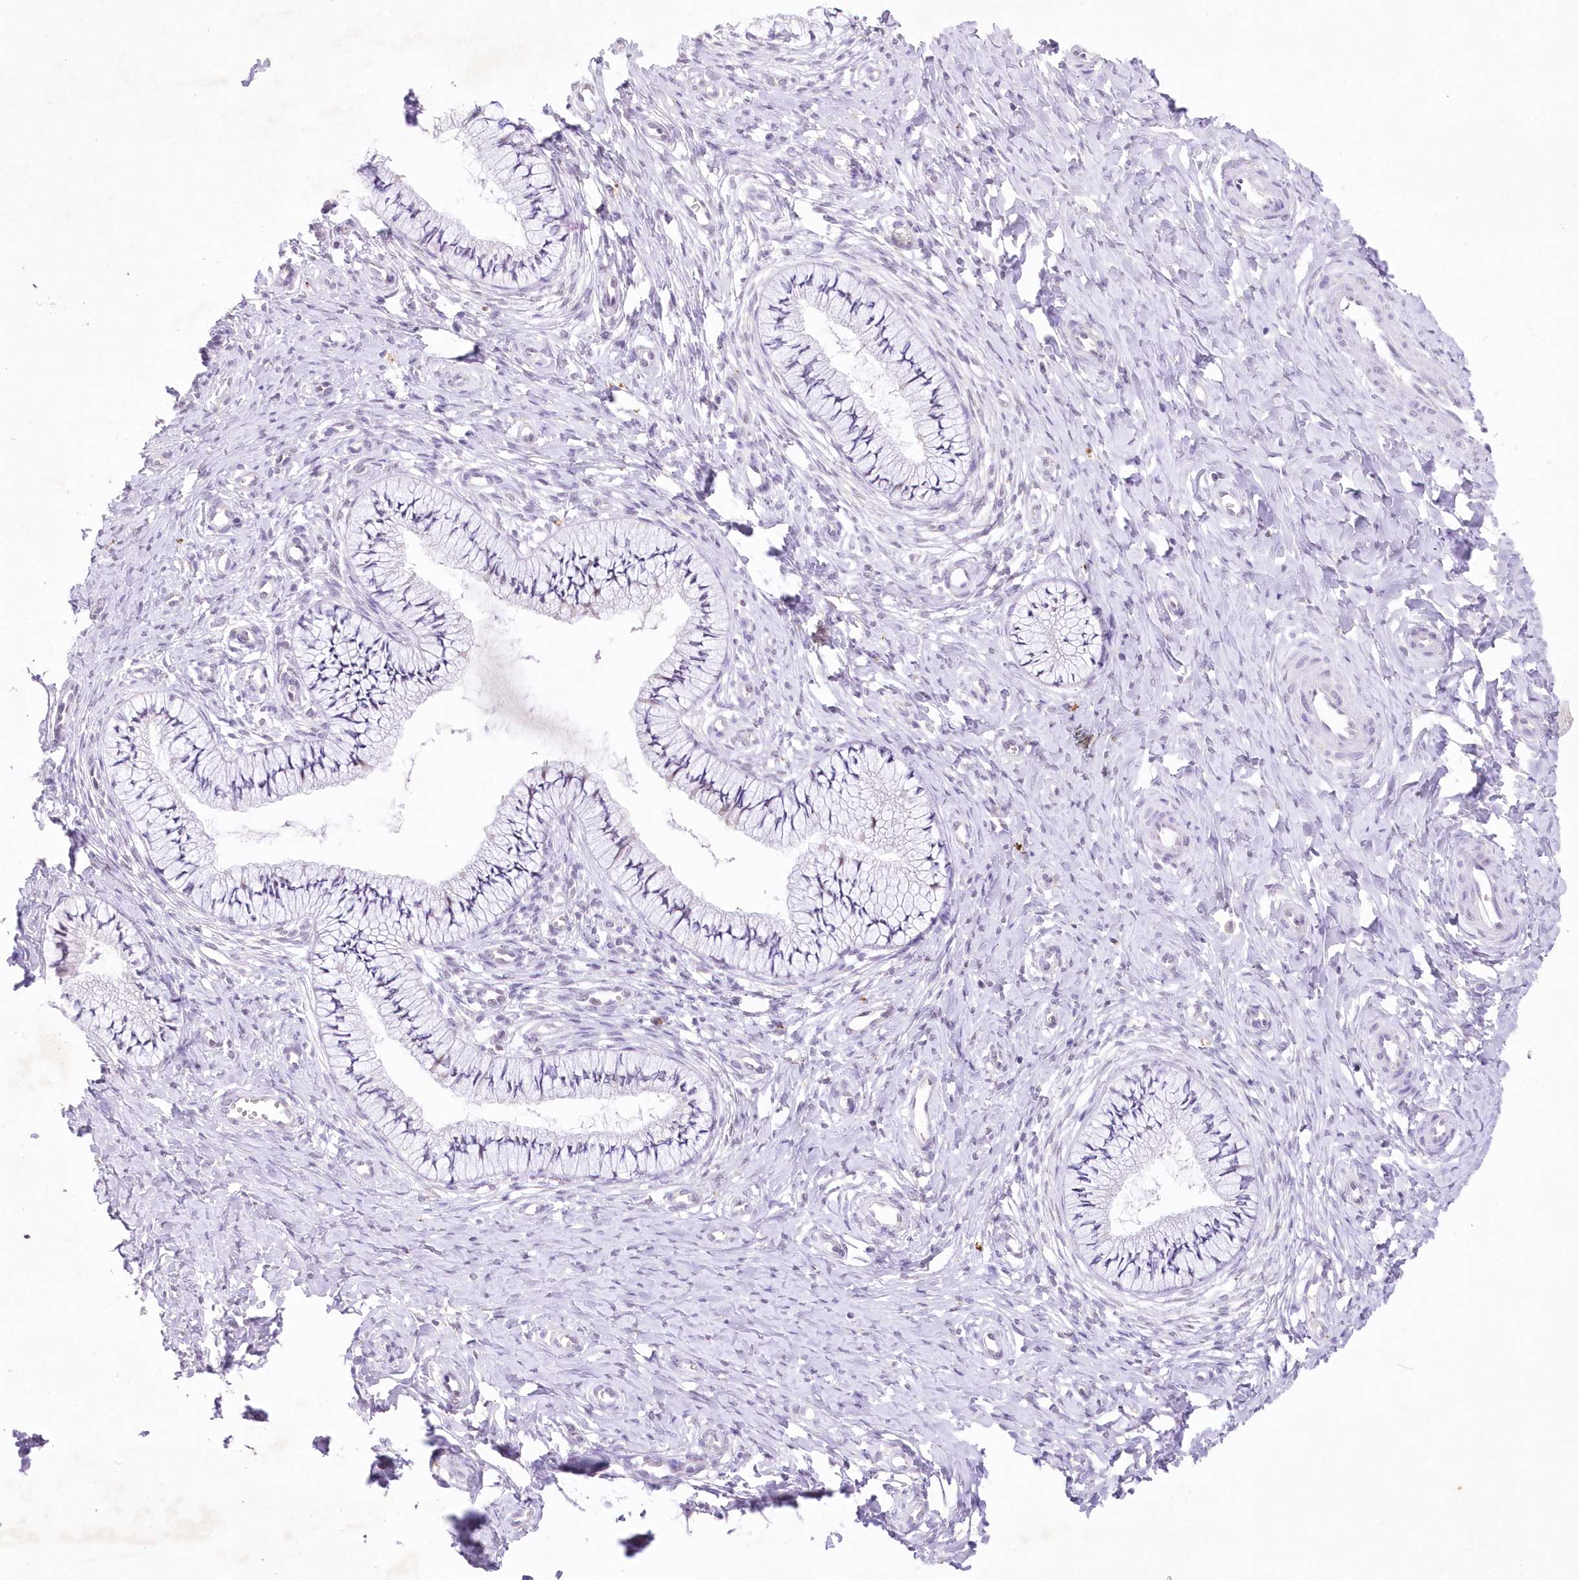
{"staining": {"intensity": "moderate", "quantity": "<25%", "location": "nuclear"}, "tissue": "cervix", "cell_type": "Glandular cells", "image_type": "normal", "snomed": [{"axis": "morphology", "description": "Normal tissue, NOS"}, {"axis": "topography", "description": "Cervix"}], "caption": "Immunohistochemical staining of unremarkable human cervix shows moderate nuclear protein expression in about <25% of glandular cells. (brown staining indicates protein expression, while blue staining denotes nuclei).", "gene": "ENSG00000275740", "patient": {"sex": "female", "age": 36}}